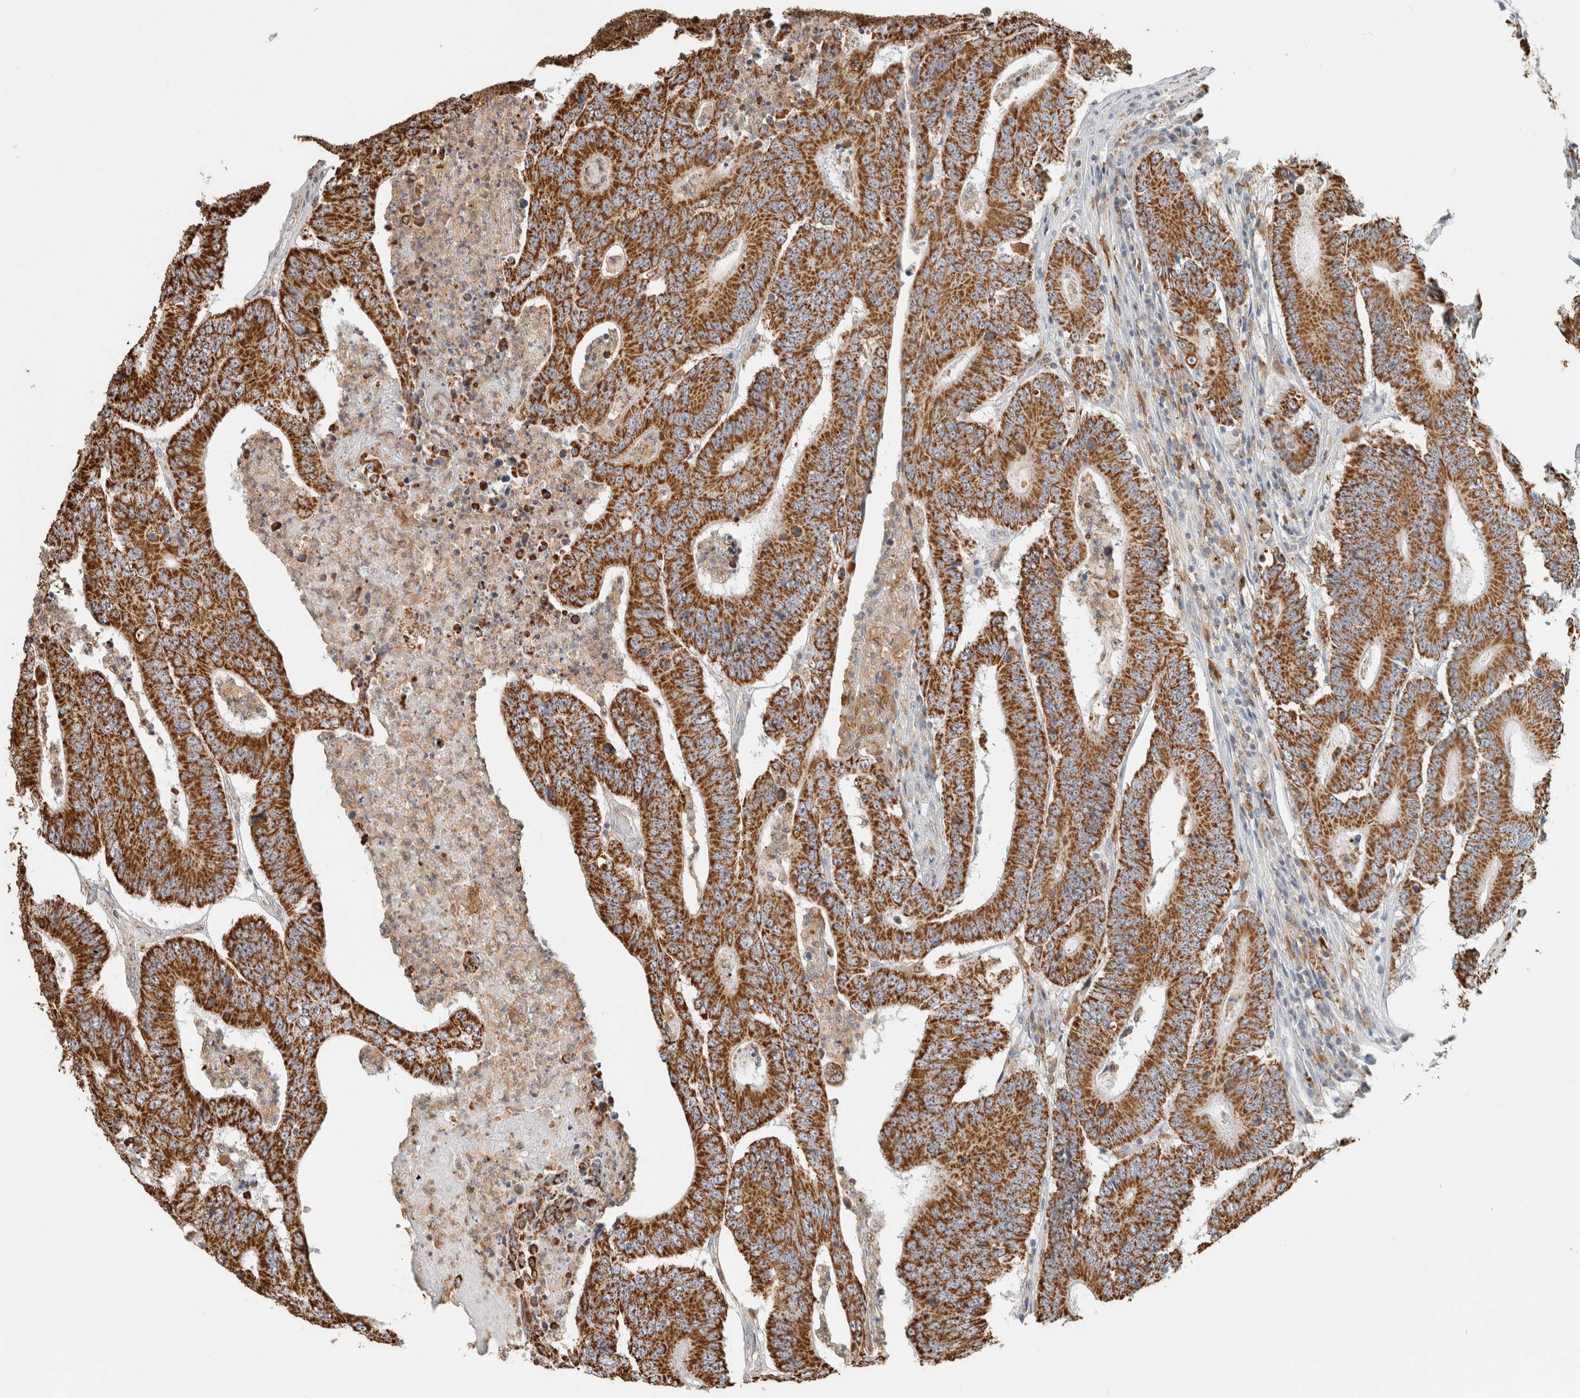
{"staining": {"intensity": "strong", "quantity": ">75%", "location": "cytoplasmic/membranous"}, "tissue": "colorectal cancer", "cell_type": "Tumor cells", "image_type": "cancer", "snomed": [{"axis": "morphology", "description": "Adenocarcinoma, NOS"}, {"axis": "topography", "description": "Colon"}], "caption": "Immunohistochemistry (DAB (3,3'-diaminobenzidine)) staining of colorectal adenocarcinoma reveals strong cytoplasmic/membranous protein staining in about >75% of tumor cells. The protein is shown in brown color, while the nuclei are stained blue.", "gene": "CAPG", "patient": {"sex": "male", "age": 83}}